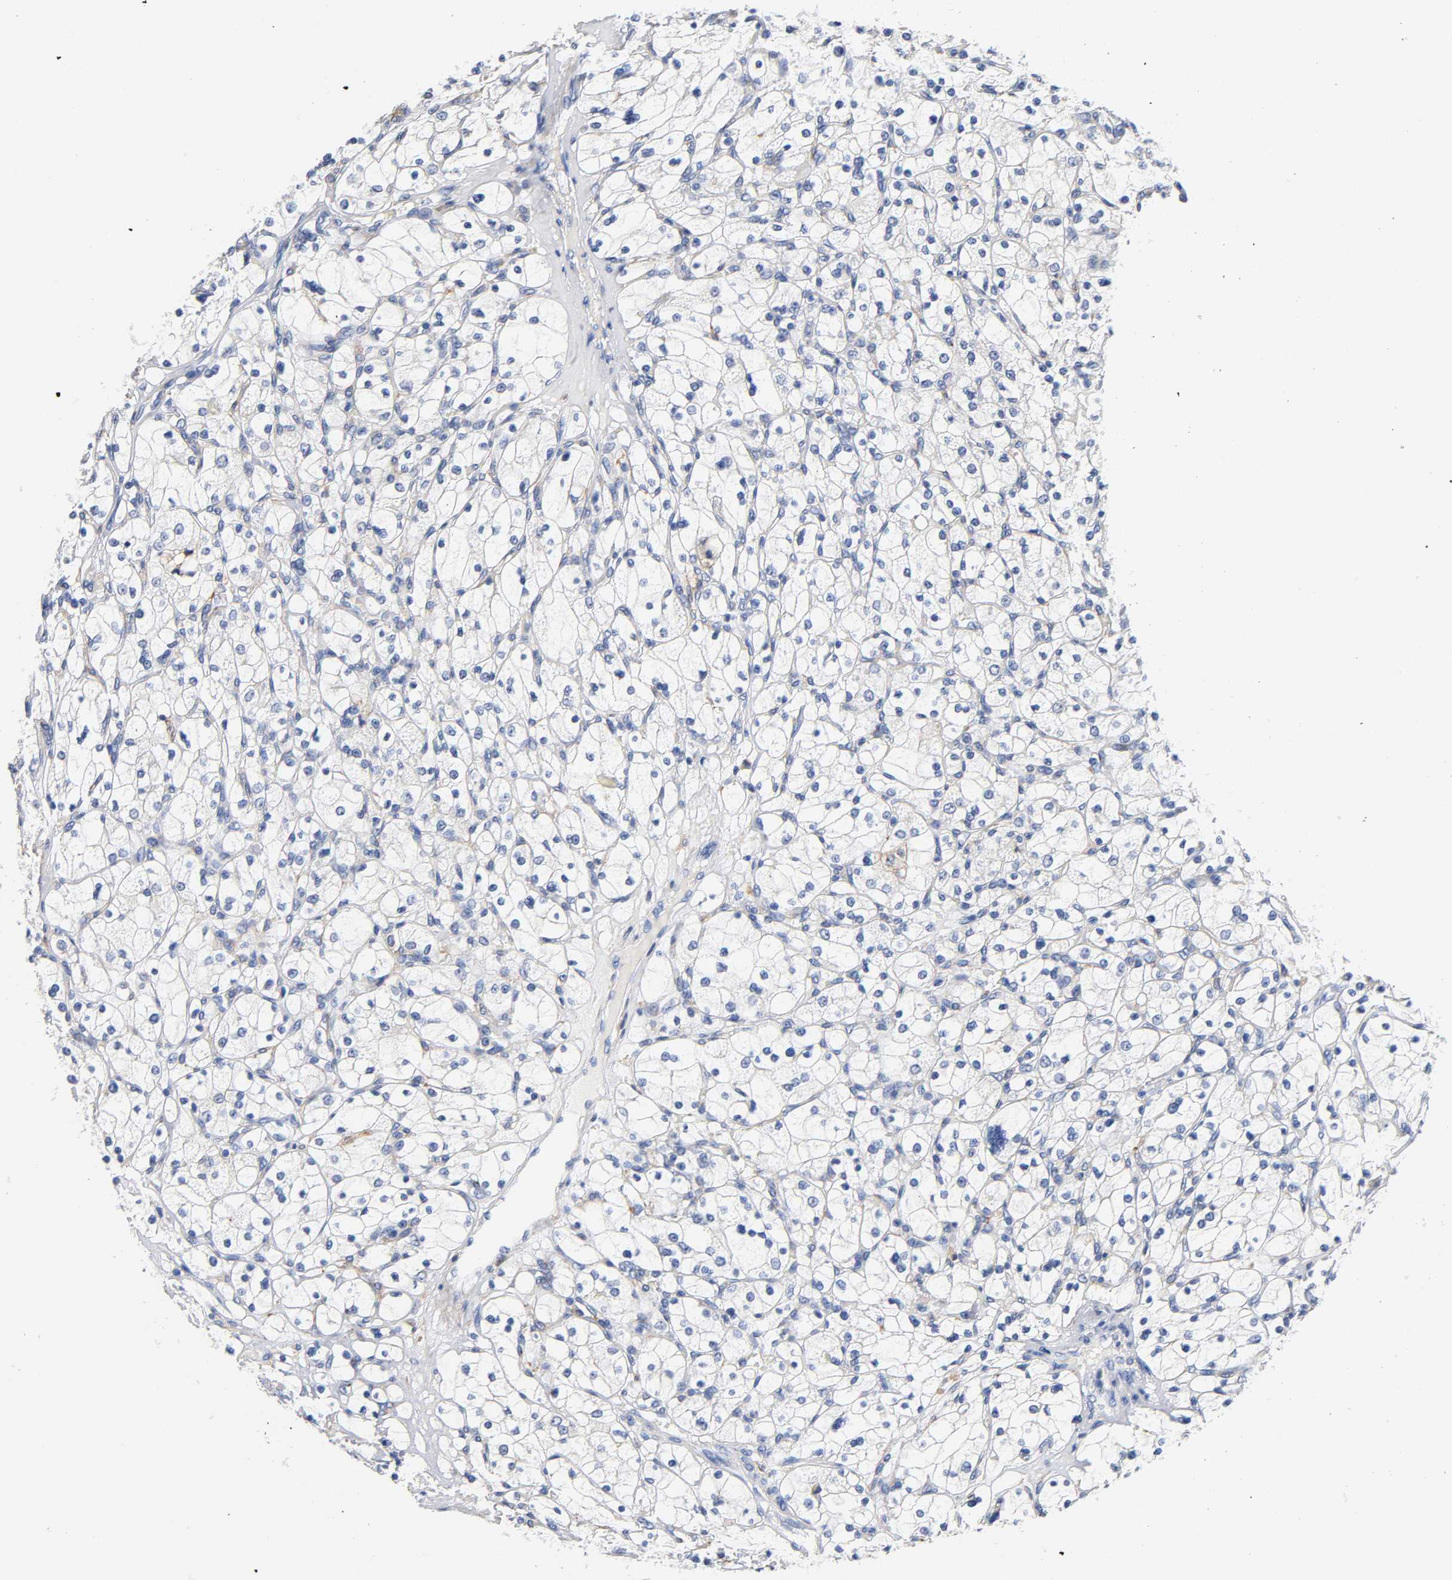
{"staining": {"intensity": "negative", "quantity": "none", "location": "none"}, "tissue": "renal cancer", "cell_type": "Tumor cells", "image_type": "cancer", "snomed": [{"axis": "morphology", "description": "Adenocarcinoma, NOS"}, {"axis": "topography", "description": "Kidney"}], "caption": "This is an immunohistochemistry (IHC) micrograph of renal cancer (adenocarcinoma). There is no positivity in tumor cells.", "gene": "LRP1", "patient": {"sex": "female", "age": 83}}